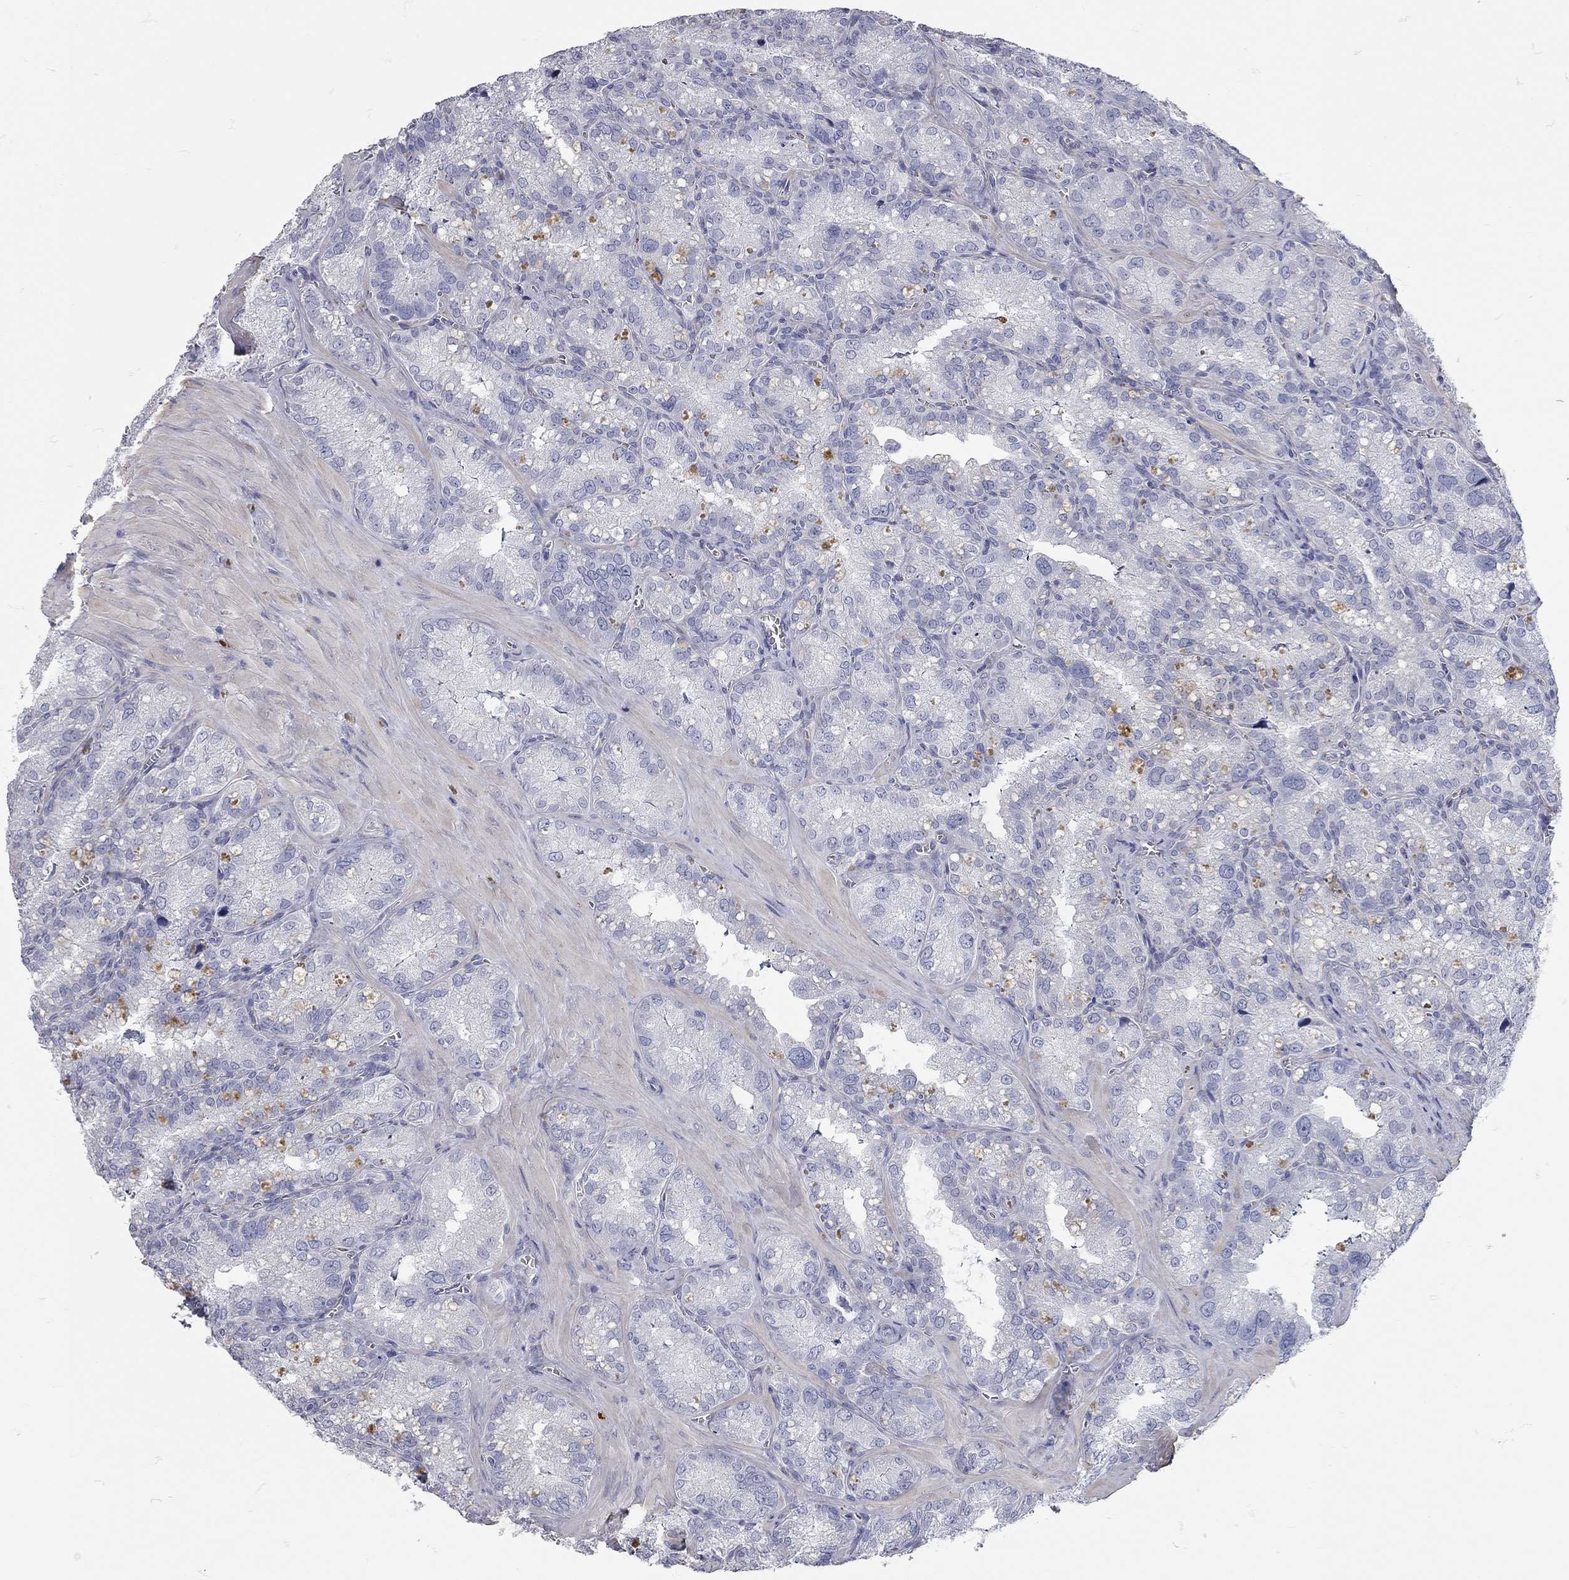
{"staining": {"intensity": "negative", "quantity": "none", "location": "none"}, "tissue": "seminal vesicle", "cell_type": "Glandular cells", "image_type": "normal", "snomed": [{"axis": "morphology", "description": "Normal tissue, NOS"}, {"axis": "topography", "description": "Seminal veicle"}], "caption": "This histopathology image is of benign seminal vesicle stained with immunohistochemistry to label a protein in brown with the nuclei are counter-stained blue. There is no expression in glandular cells. (Stains: DAB immunohistochemistry (IHC) with hematoxylin counter stain, Microscopy: brightfield microscopy at high magnification).", "gene": "C10orf90", "patient": {"sex": "male", "age": 57}}